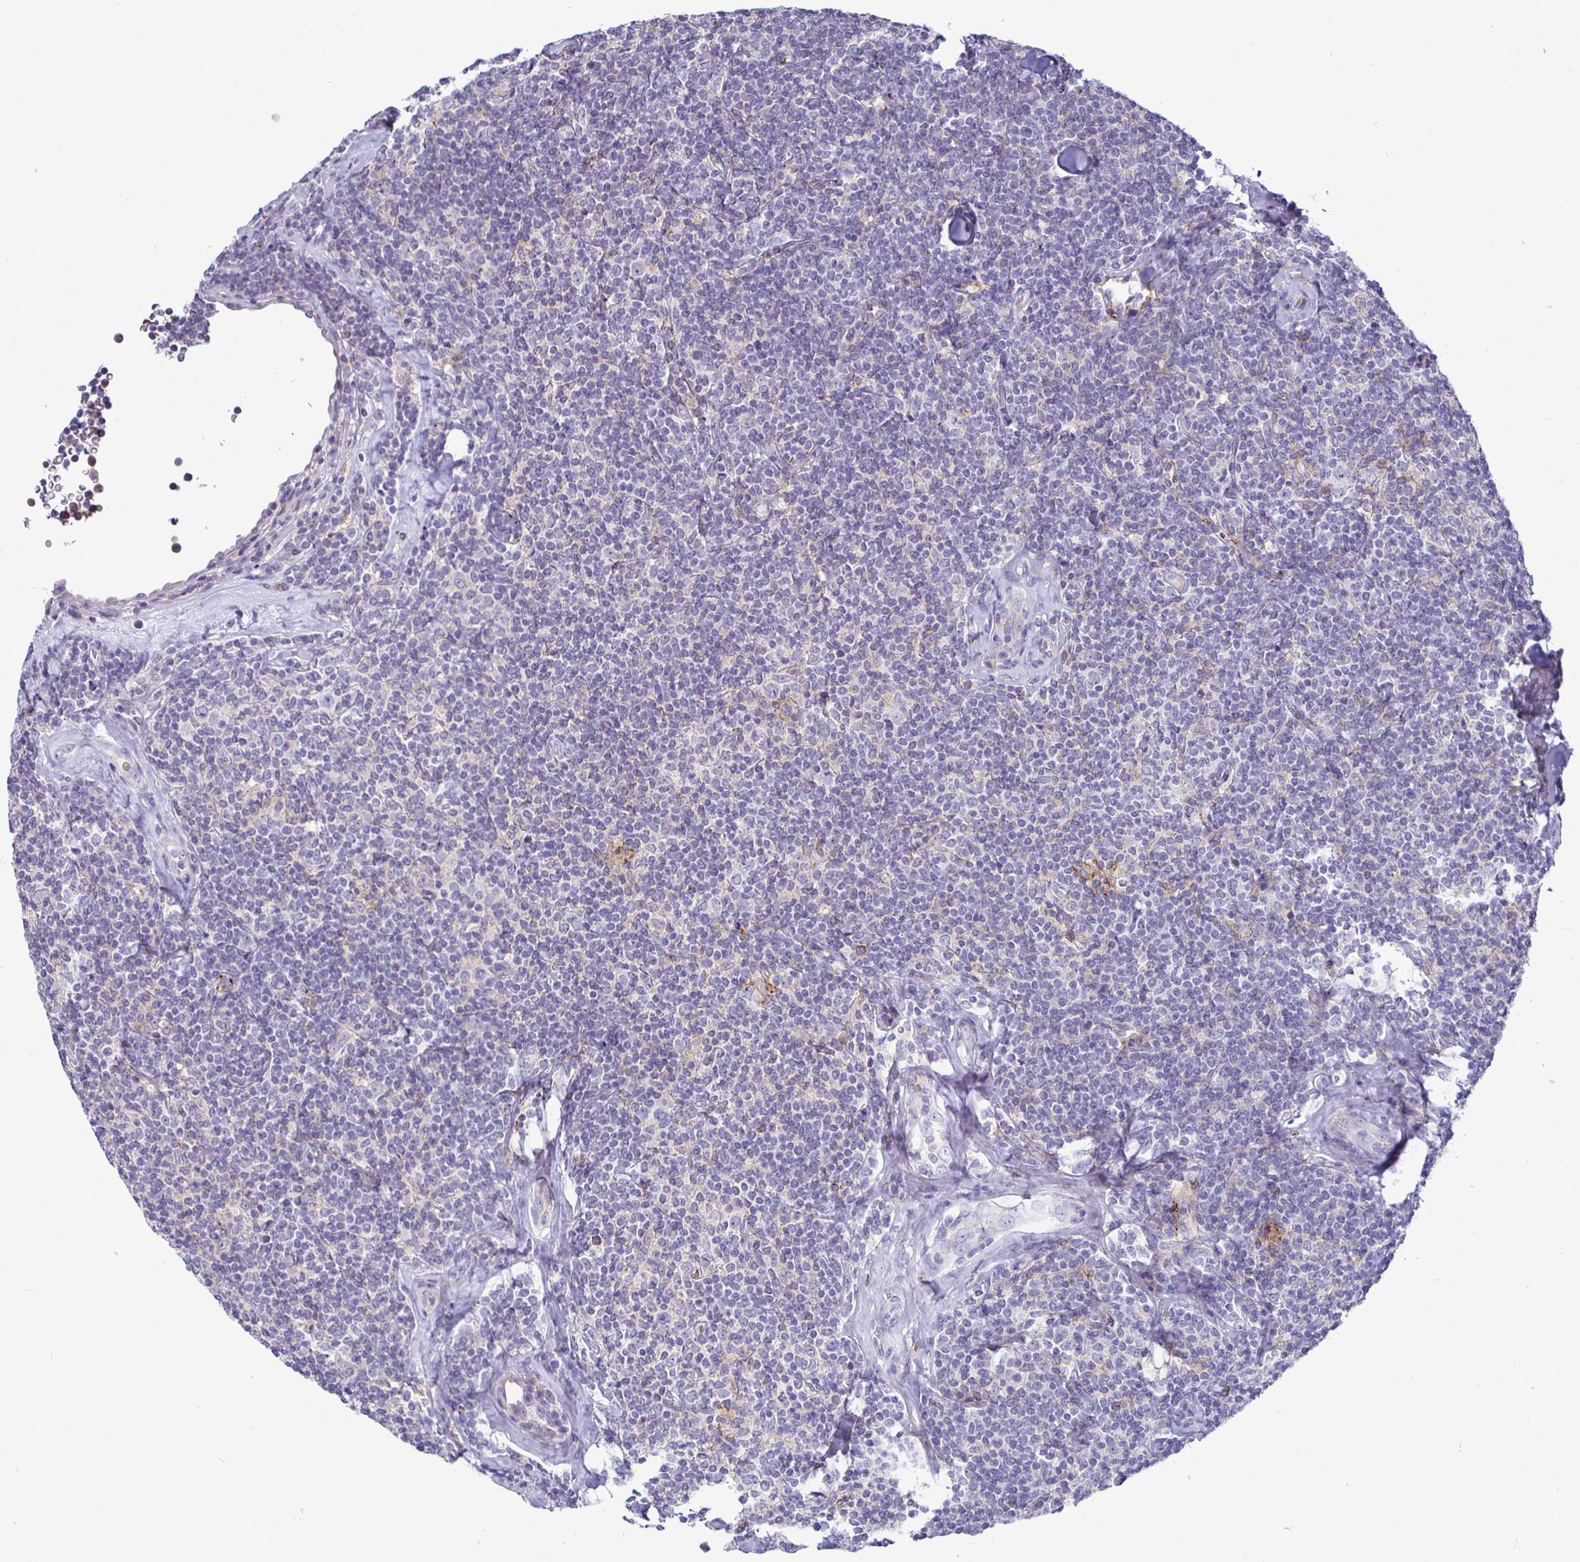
{"staining": {"intensity": "negative", "quantity": "none", "location": "none"}, "tissue": "lymphoma", "cell_type": "Tumor cells", "image_type": "cancer", "snomed": [{"axis": "morphology", "description": "Malignant lymphoma, non-Hodgkin's type, Low grade"}, {"axis": "topography", "description": "Lymph node"}], "caption": "Tumor cells are negative for protein expression in human malignant lymphoma, non-Hodgkin's type (low-grade).", "gene": "SIRPA", "patient": {"sex": "female", "age": 56}}